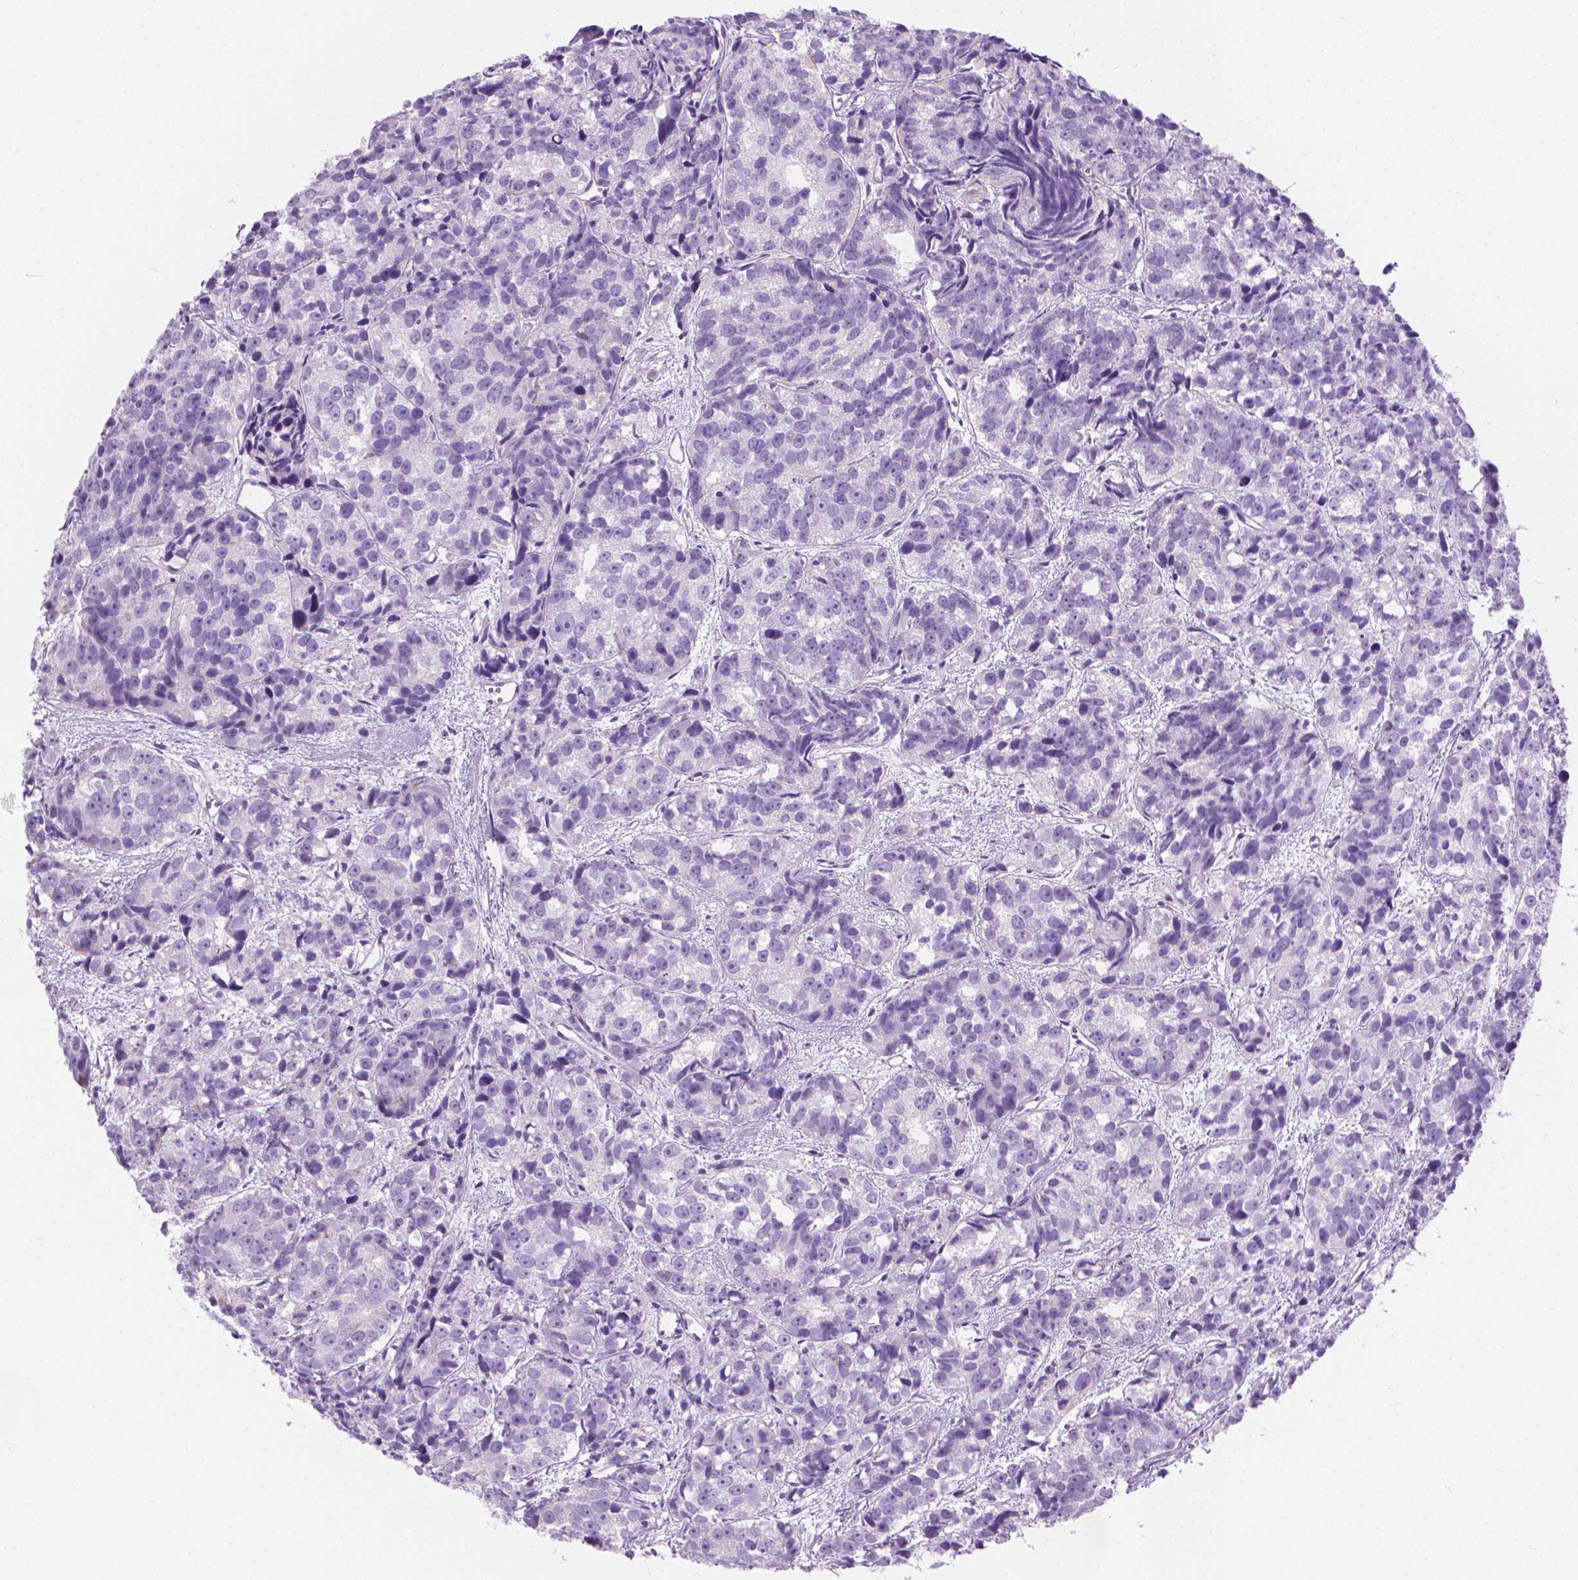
{"staining": {"intensity": "negative", "quantity": "none", "location": "none"}, "tissue": "prostate cancer", "cell_type": "Tumor cells", "image_type": "cancer", "snomed": [{"axis": "morphology", "description": "Adenocarcinoma, High grade"}, {"axis": "topography", "description": "Prostate"}], "caption": "Histopathology image shows no significant protein positivity in tumor cells of prostate high-grade adenocarcinoma. (IHC, brightfield microscopy, high magnification).", "gene": "CFAP52", "patient": {"sex": "male", "age": 77}}